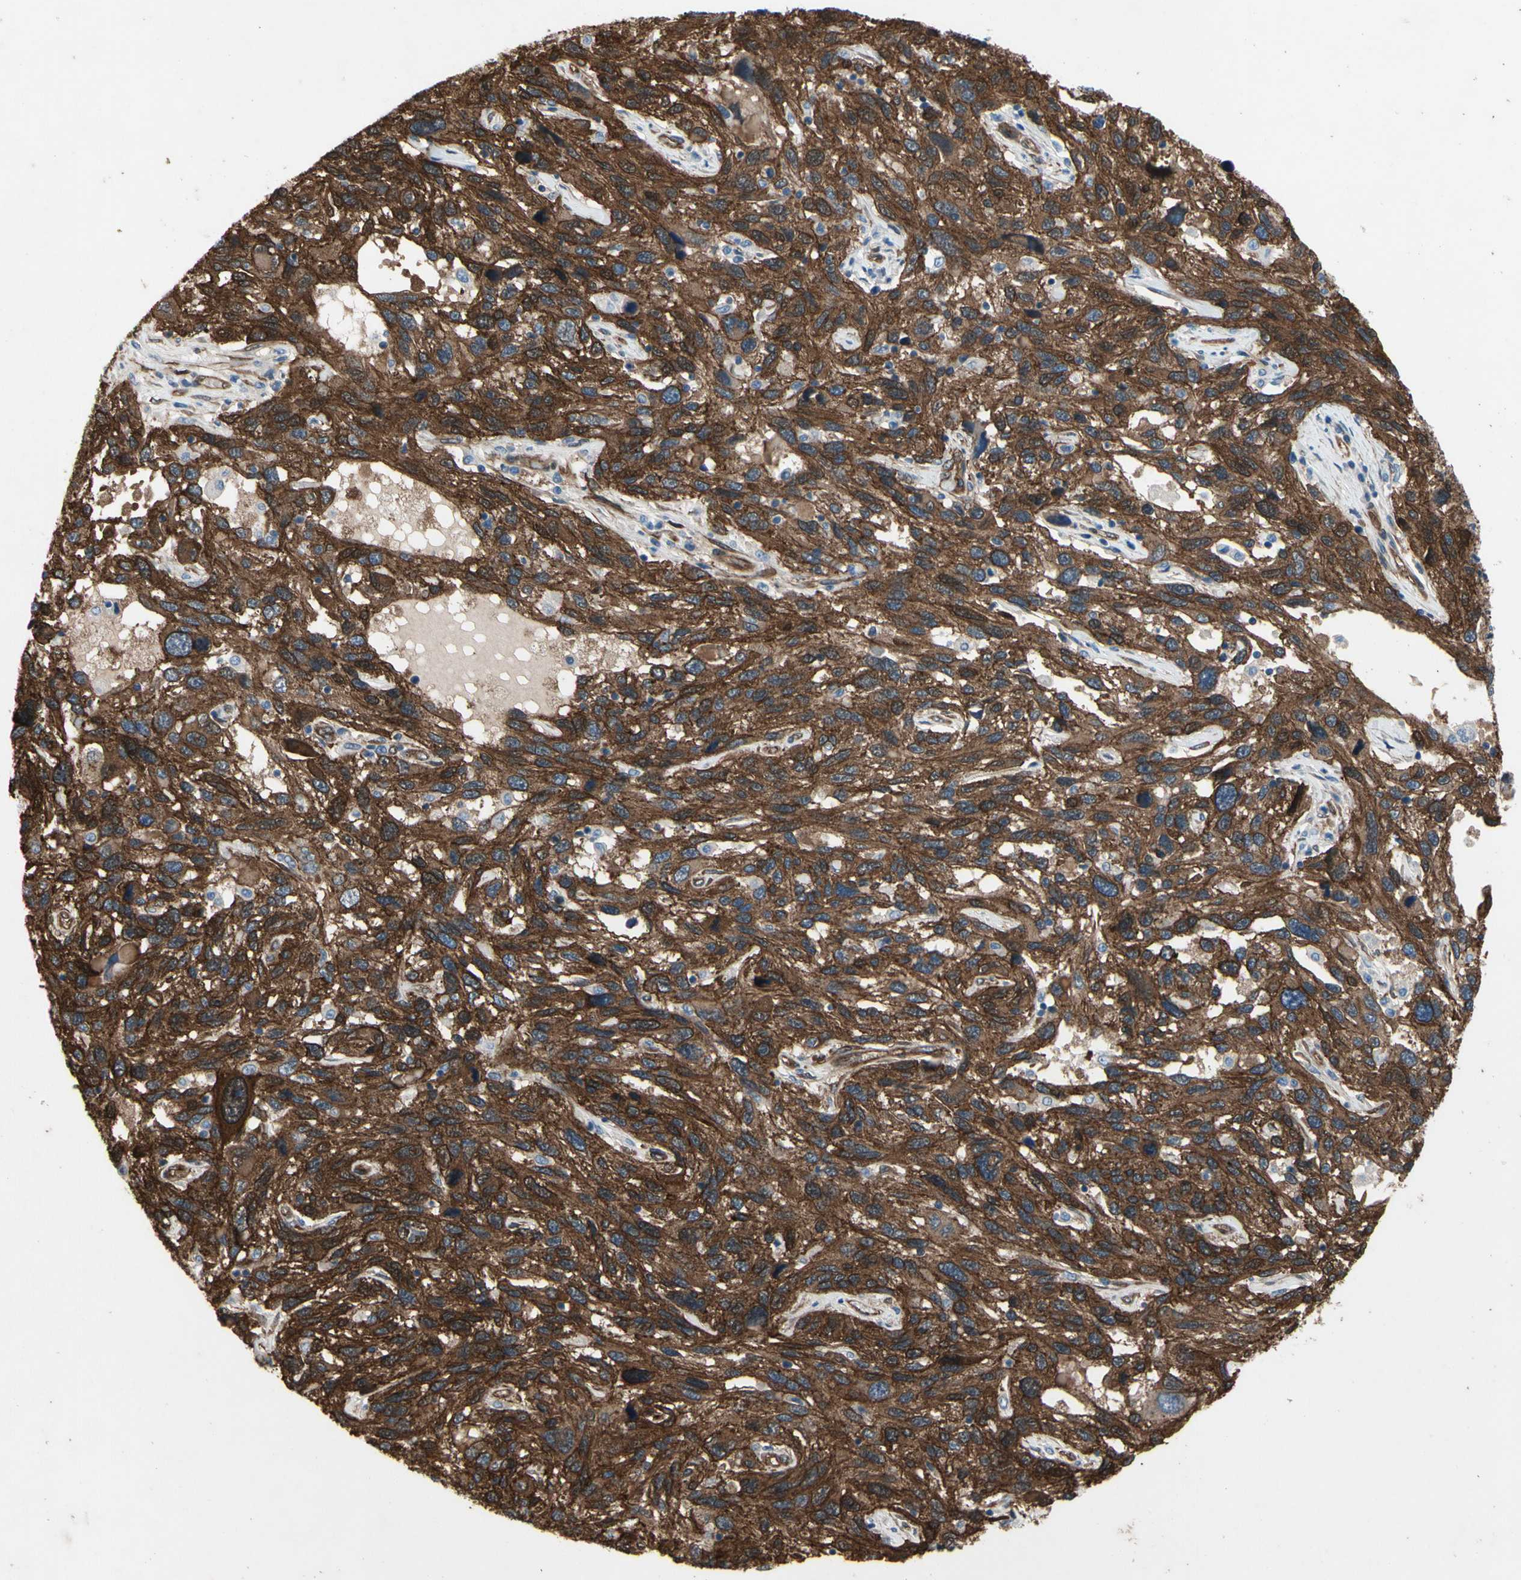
{"staining": {"intensity": "strong", "quantity": ">75%", "location": "cytoplasmic/membranous"}, "tissue": "melanoma", "cell_type": "Tumor cells", "image_type": "cancer", "snomed": [{"axis": "morphology", "description": "Malignant melanoma, NOS"}, {"axis": "topography", "description": "Skin"}], "caption": "Strong cytoplasmic/membranous positivity is seen in approximately >75% of tumor cells in melanoma. (DAB (3,3'-diaminobenzidine) IHC, brown staining for protein, blue staining for nuclei).", "gene": "CTTNBP2", "patient": {"sex": "male", "age": 53}}